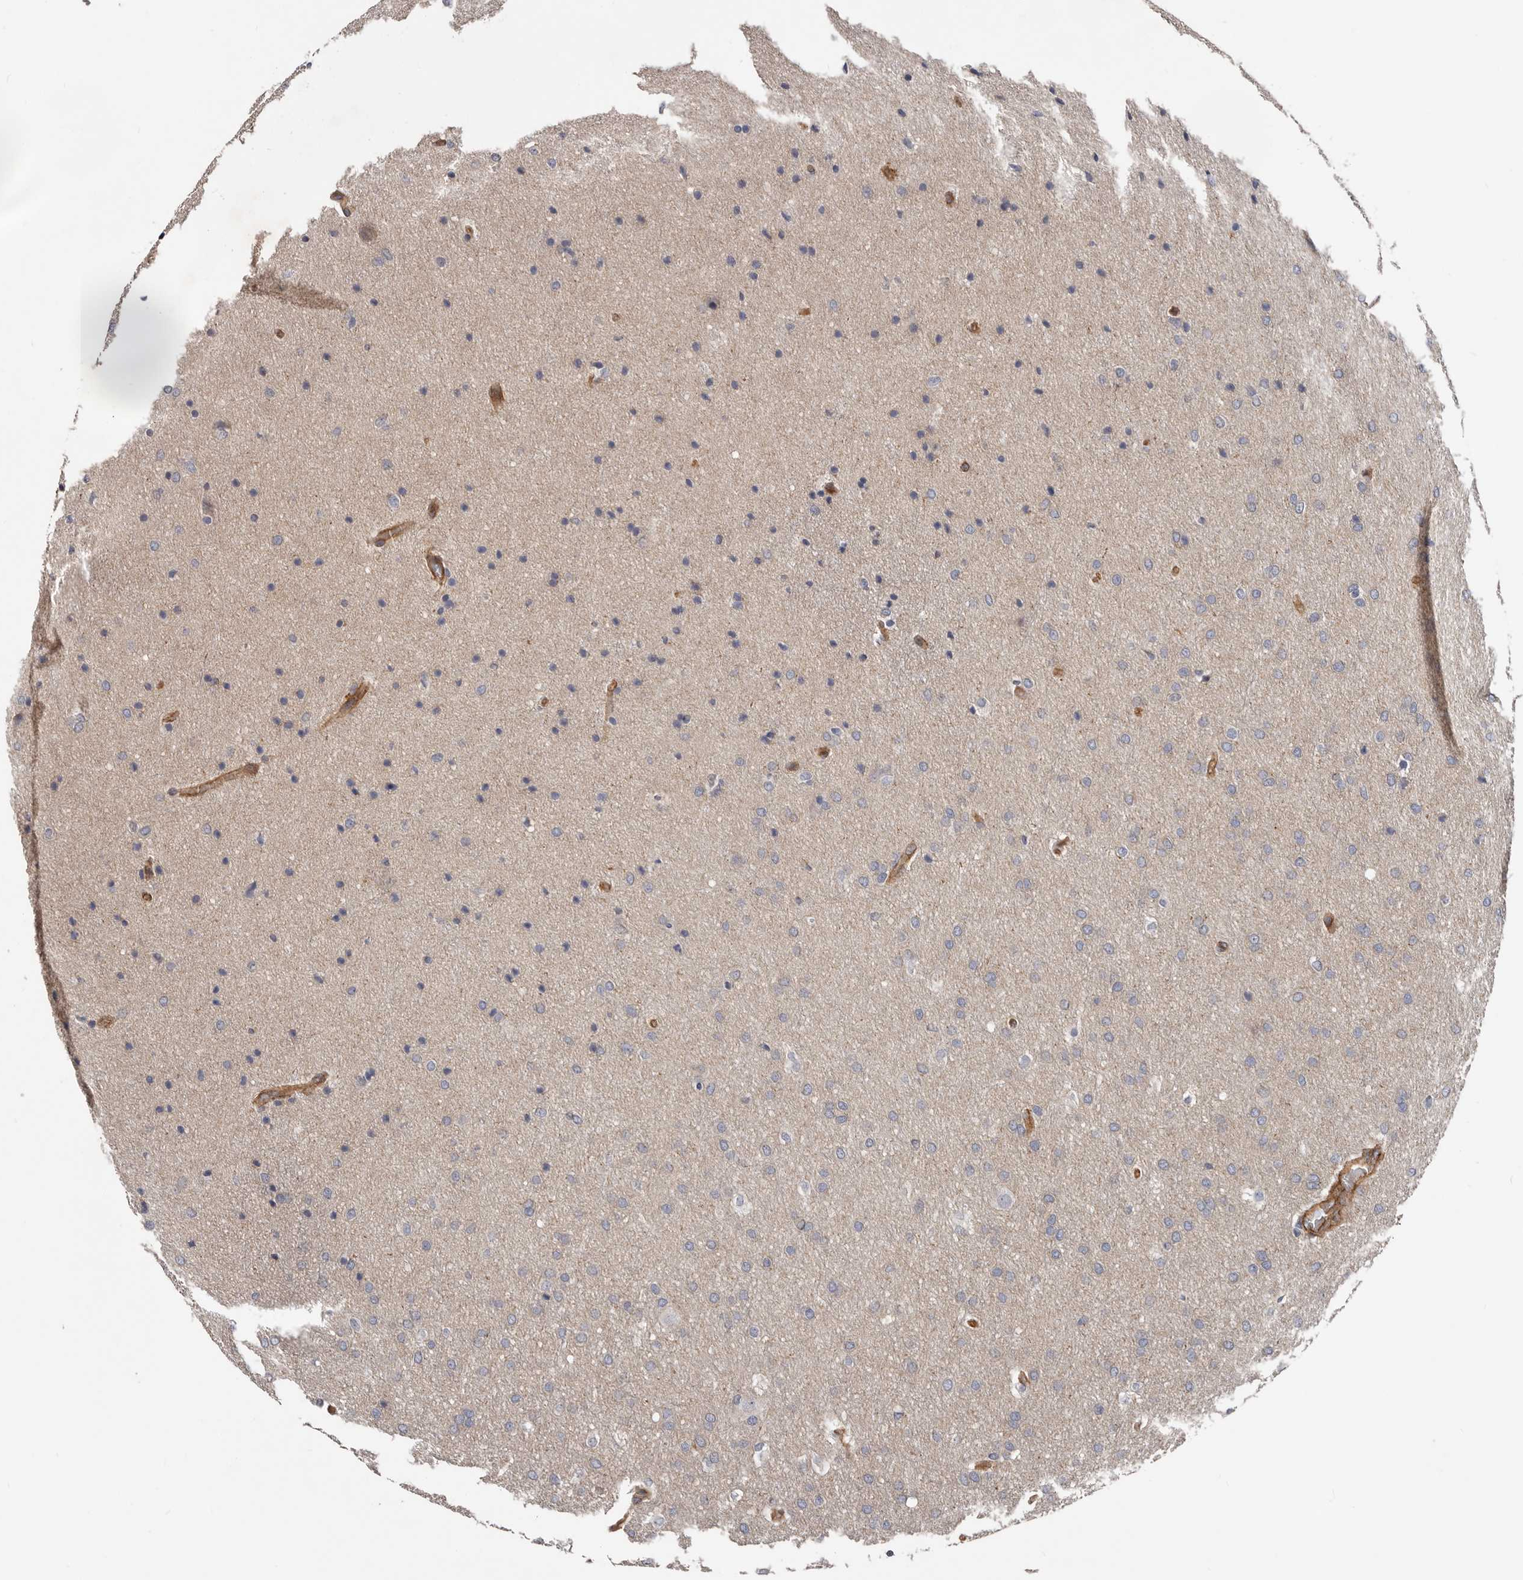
{"staining": {"intensity": "negative", "quantity": "none", "location": "none"}, "tissue": "glioma", "cell_type": "Tumor cells", "image_type": "cancer", "snomed": [{"axis": "morphology", "description": "Glioma, malignant, Low grade"}, {"axis": "topography", "description": "Brain"}], "caption": "Immunohistochemistry of glioma demonstrates no expression in tumor cells.", "gene": "PNRC2", "patient": {"sex": "female", "age": 37}}